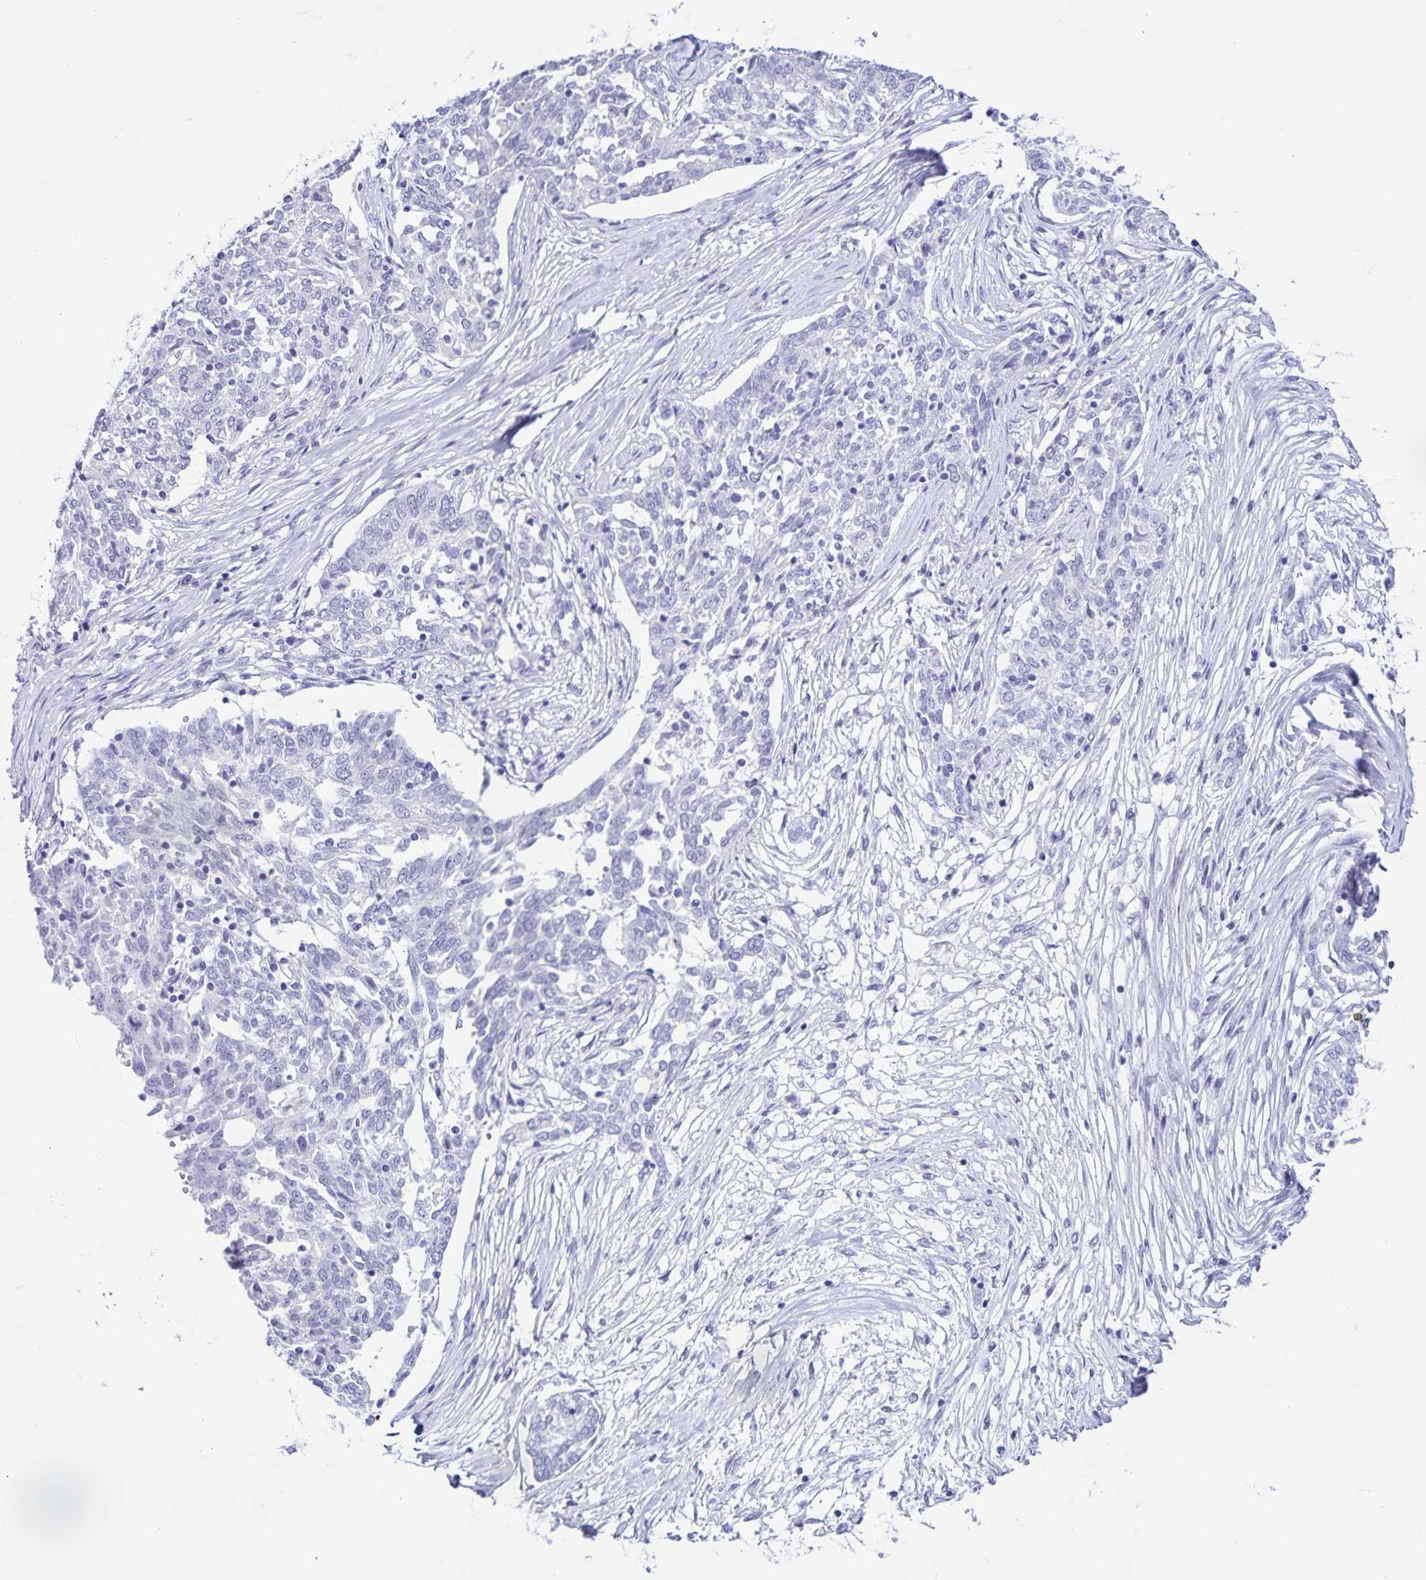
{"staining": {"intensity": "negative", "quantity": "none", "location": "none"}, "tissue": "ovarian cancer", "cell_type": "Tumor cells", "image_type": "cancer", "snomed": [{"axis": "morphology", "description": "Cystadenocarcinoma, serous, NOS"}, {"axis": "topography", "description": "Ovary"}], "caption": "An immunohistochemistry (IHC) photomicrograph of ovarian cancer (serous cystadenocarcinoma) is shown. There is no staining in tumor cells of ovarian cancer (serous cystadenocarcinoma).", "gene": "FAM170A", "patient": {"sex": "female", "age": 67}}